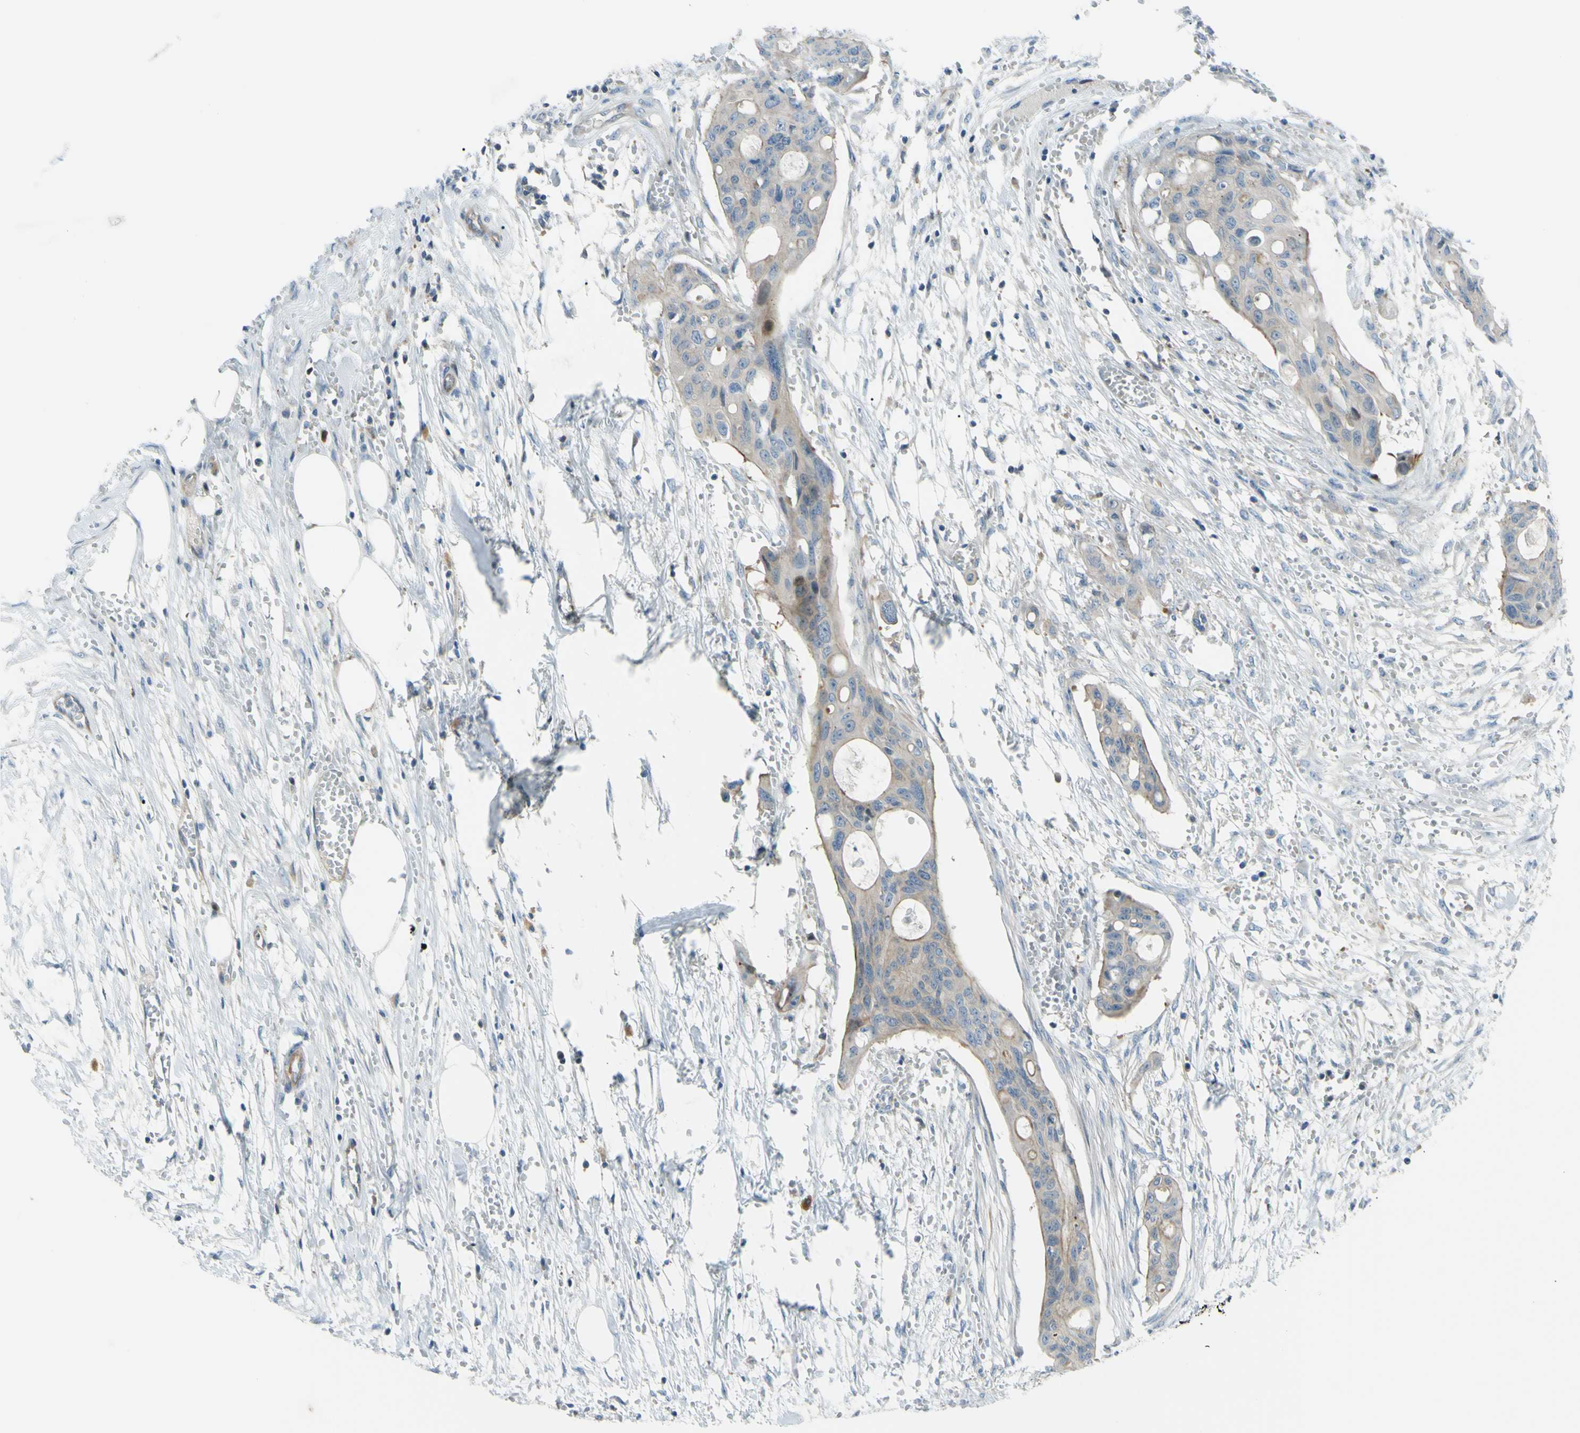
{"staining": {"intensity": "weak", "quantity": ">75%", "location": "cytoplasmic/membranous"}, "tissue": "colorectal cancer", "cell_type": "Tumor cells", "image_type": "cancer", "snomed": [{"axis": "morphology", "description": "Adenocarcinoma, NOS"}, {"axis": "topography", "description": "Colon"}], "caption": "This is a photomicrograph of IHC staining of colorectal adenocarcinoma, which shows weak staining in the cytoplasmic/membranous of tumor cells.", "gene": "PAK2", "patient": {"sex": "female", "age": 57}}